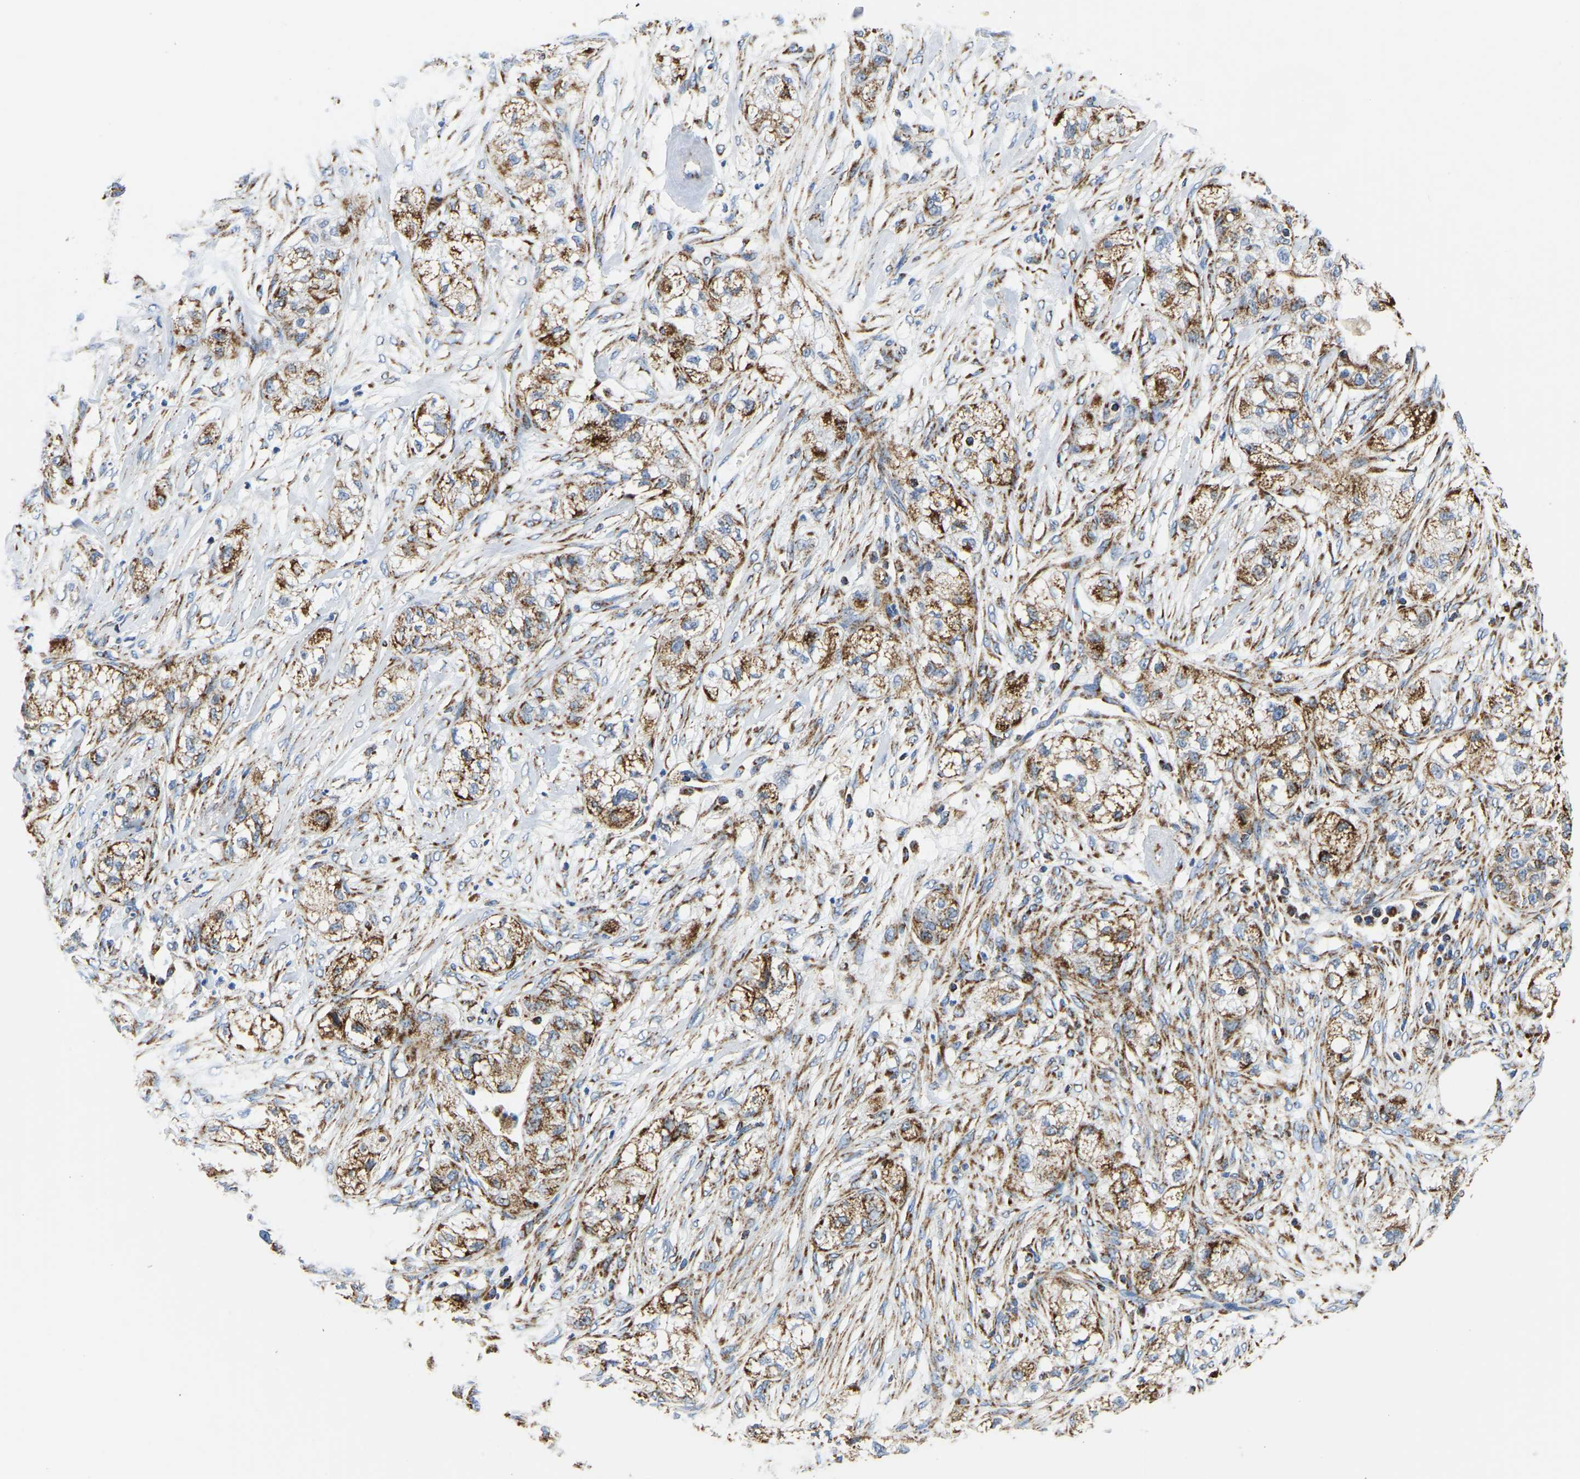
{"staining": {"intensity": "moderate", "quantity": ">75%", "location": "cytoplasmic/membranous"}, "tissue": "pancreatic cancer", "cell_type": "Tumor cells", "image_type": "cancer", "snomed": [{"axis": "morphology", "description": "Adenocarcinoma, NOS"}, {"axis": "topography", "description": "Pancreas"}], "caption": "Protein staining displays moderate cytoplasmic/membranous positivity in approximately >75% of tumor cells in pancreatic adenocarcinoma.", "gene": "SFXN1", "patient": {"sex": "female", "age": 78}}